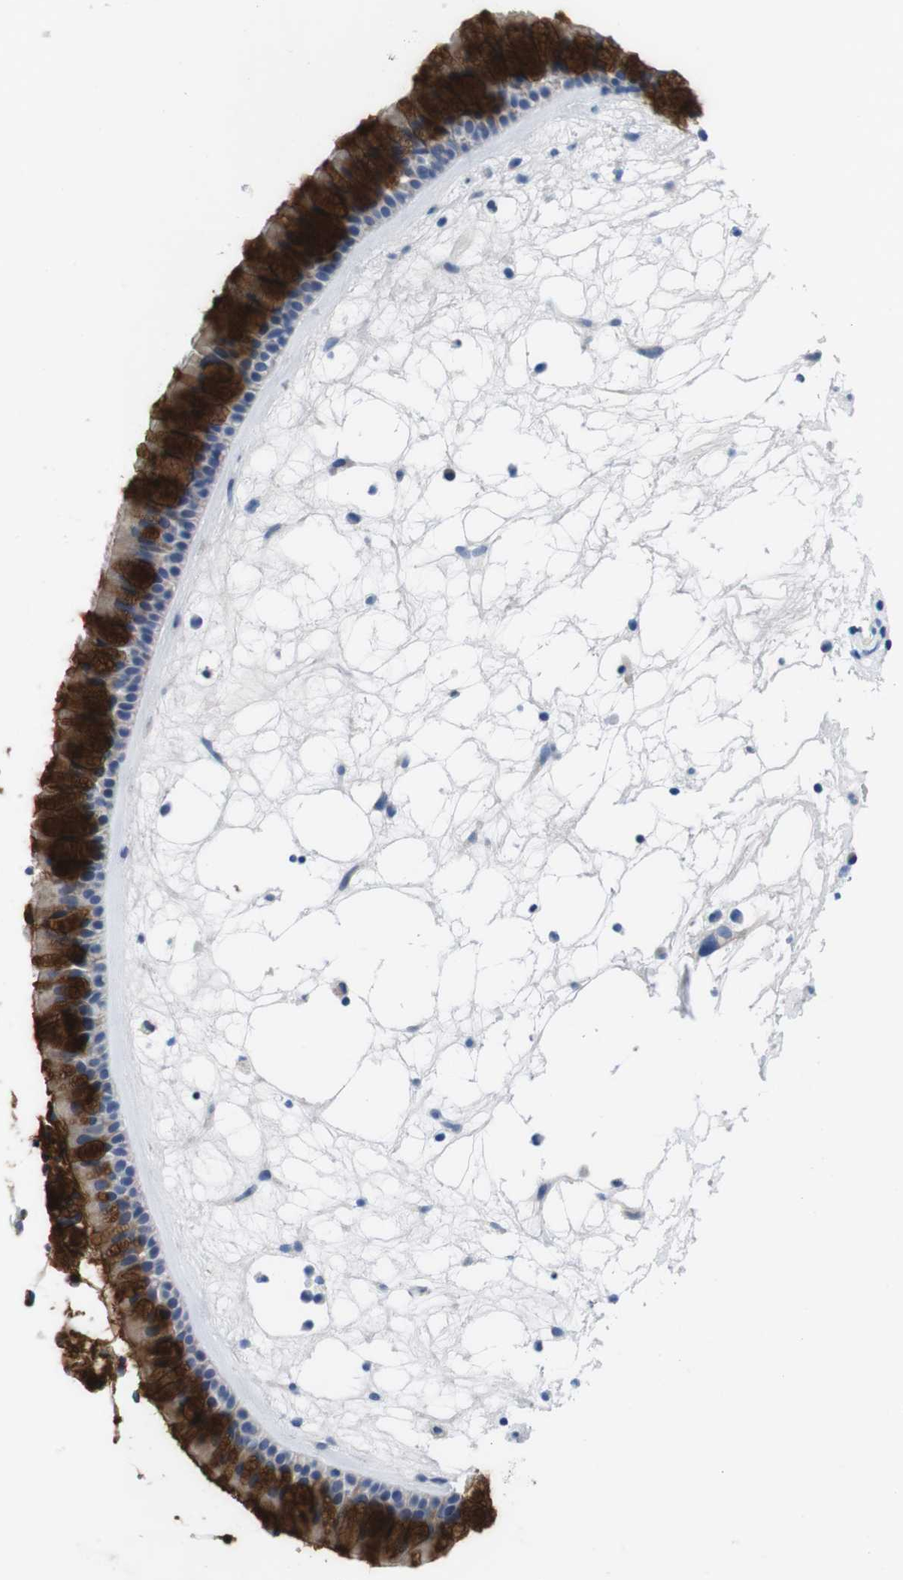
{"staining": {"intensity": "strong", "quantity": ">75%", "location": "cytoplasmic/membranous"}, "tissue": "nasopharynx", "cell_type": "Respiratory epithelial cells", "image_type": "normal", "snomed": [{"axis": "morphology", "description": "Normal tissue, NOS"}, {"axis": "morphology", "description": "Inflammation, NOS"}, {"axis": "topography", "description": "Nasopharynx"}], "caption": "An IHC histopathology image of normal tissue is shown. Protein staining in brown shows strong cytoplasmic/membranous positivity in nasopharynx within respiratory epithelial cells.", "gene": "C1RL", "patient": {"sex": "male", "age": 48}}